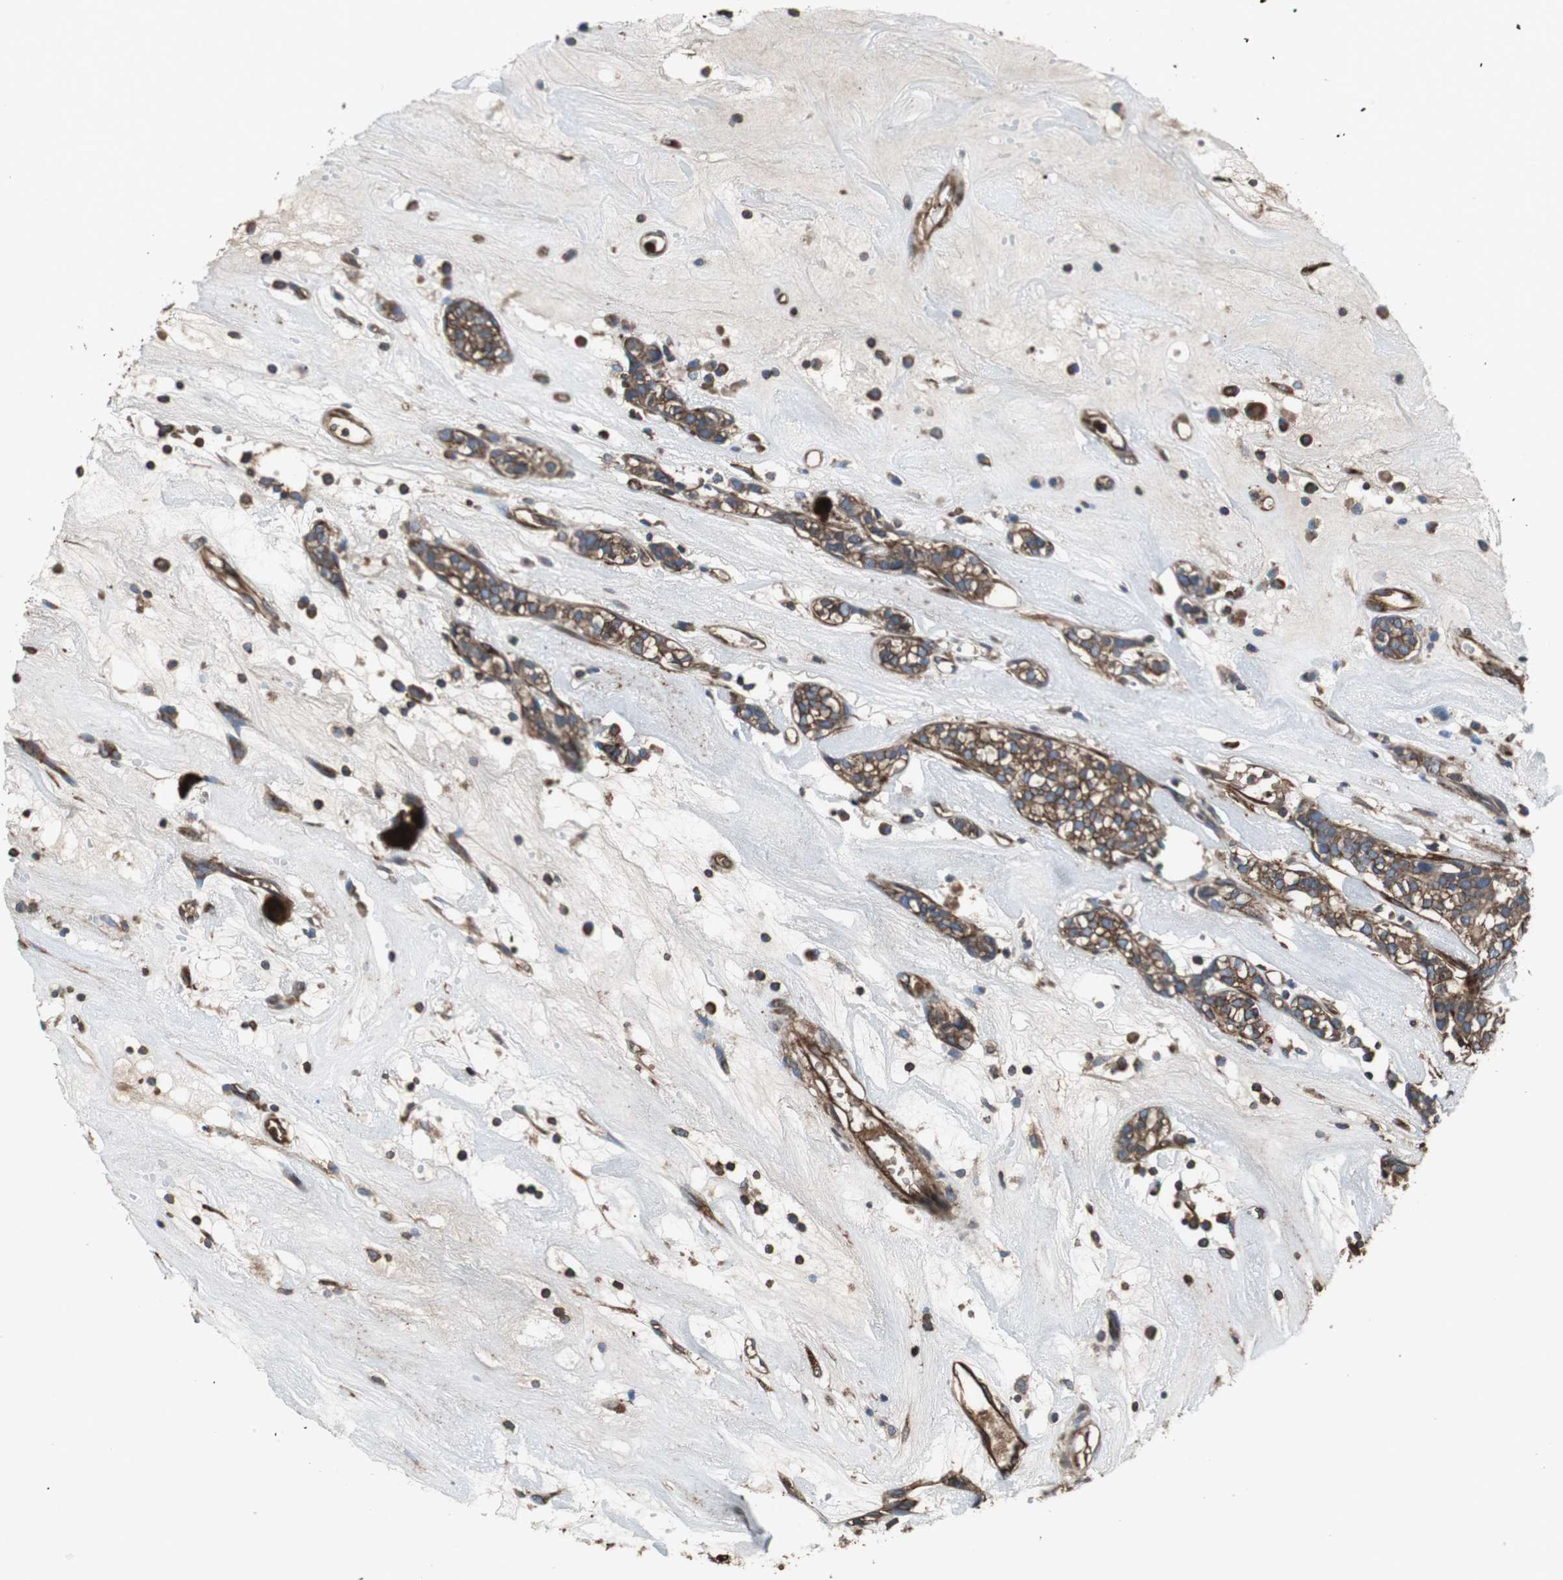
{"staining": {"intensity": "strong", "quantity": ">75%", "location": "cytoplasmic/membranous"}, "tissue": "head and neck cancer", "cell_type": "Tumor cells", "image_type": "cancer", "snomed": [{"axis": "morphology", "description": "Adenocarcinoma, NOS"}, {"axis": "topography", "description": "Salivary gland"}, {"axis": "topography", "description": "Head-Neck"}], "caption": "Immunohistochemical staining of human head and neck cancer (adenocarcinoma) reveals high levels of strong cytoplasmic/membranous protein expression in about >75% of tumor cells.", "gene": "ACTN1", "patient": {"sex": "female", "age": 65}}